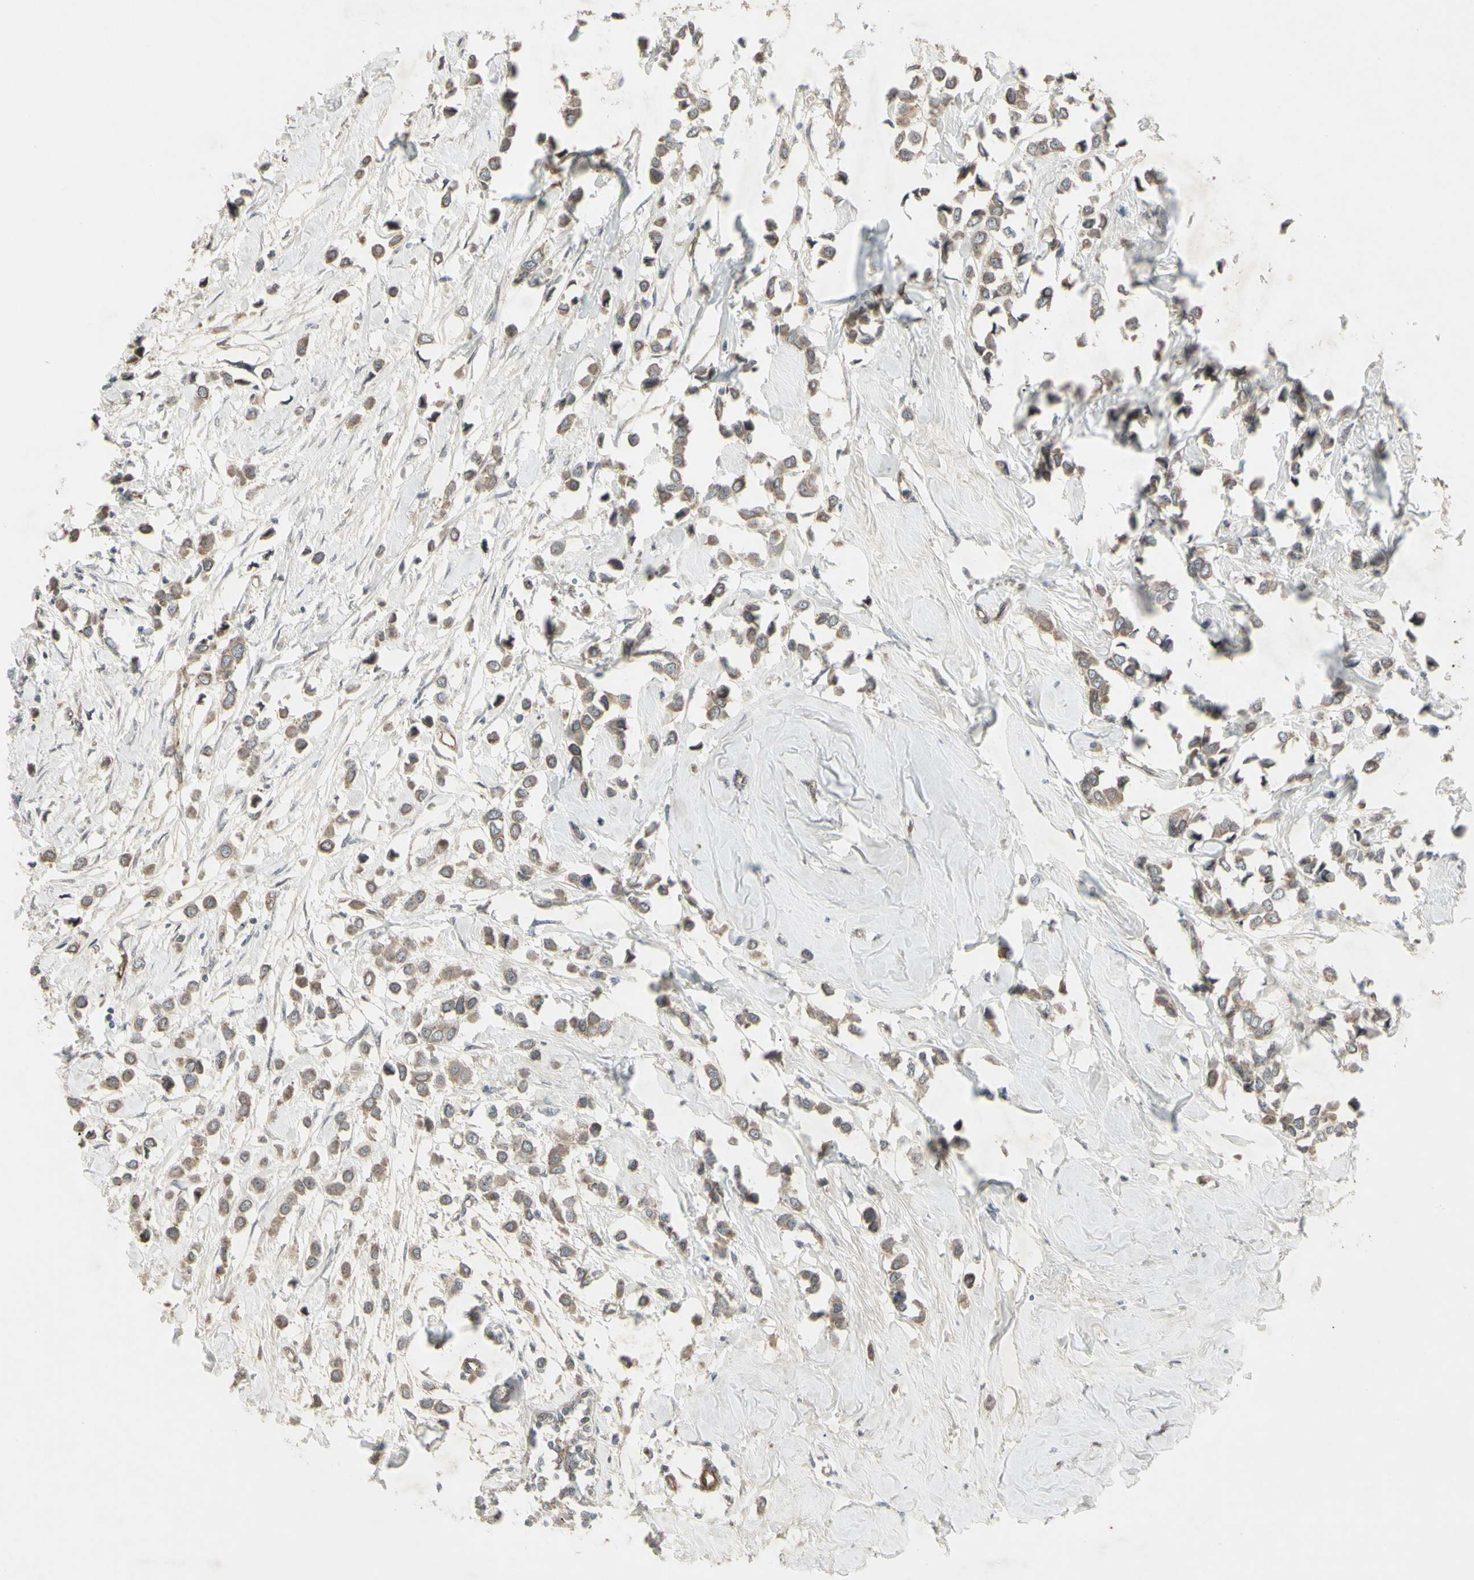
{"staining": {"intensity": "weak", "quantity": ">75%", "location": "cytoplasmic/membranous"}, "tissue": "breast cancer", "cell_type": "Tumor cells", "image_type": "cancer", "snomed": [{"axis": "morphology", "description": "Lobular carcinoma"}, {"axis": "topography", "description": "Breast"}], "caption": "A low amount of weak cytoplasmic/membranous expression is identified in about >75% of tumor cells in breast cancer (lobular carcinoma) tissue.", "gene": "JAG1", "patient": {"sex": "female", "age": 51}}